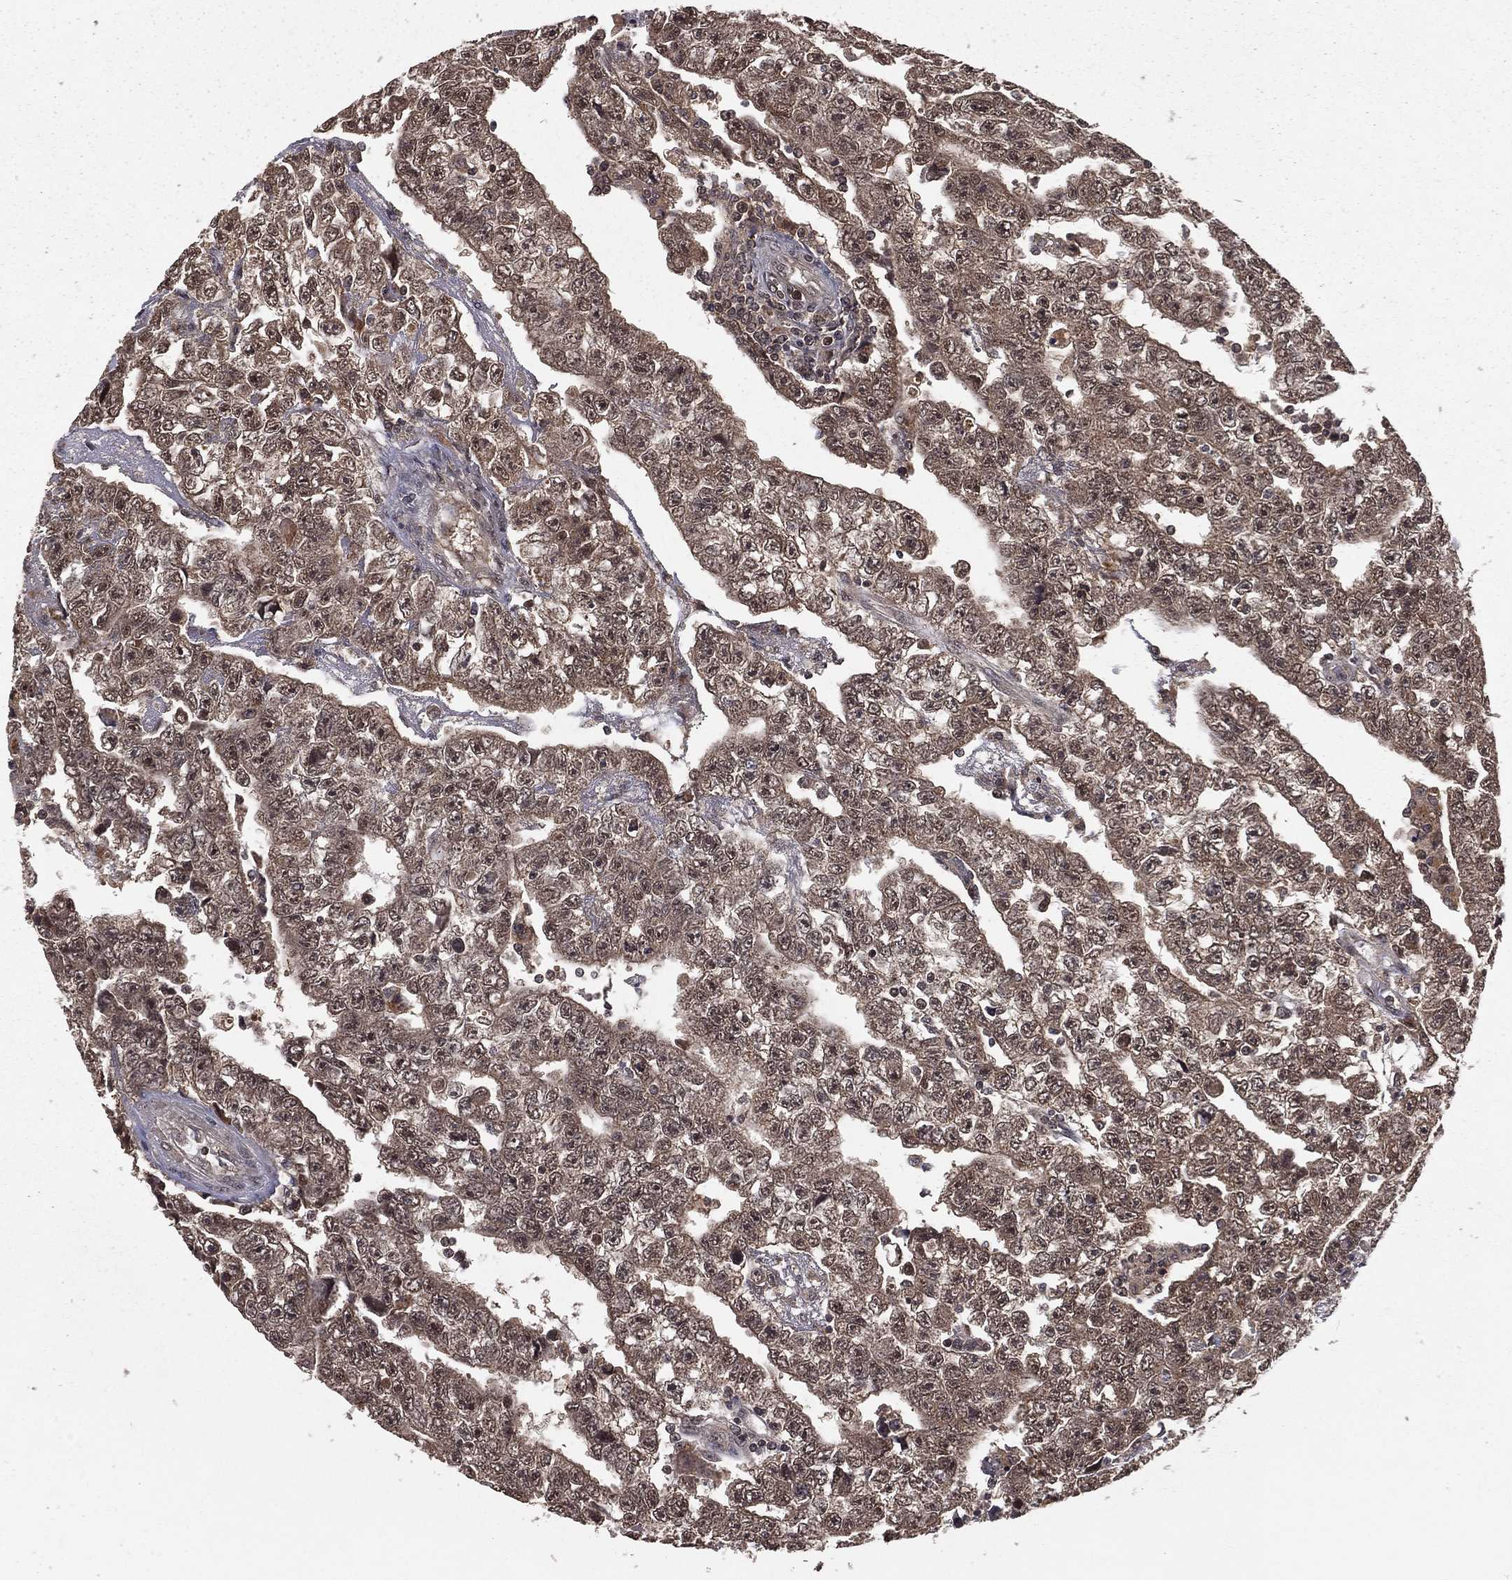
{"staining": {"intensity": "weak", "quantity": ">75%", "location": "cytoplasmic/membranous"}, "tissue": "testis cancer", "cell_type": "Tumor cells", "image_type": "cancer", "snomed": [{"axis": "morphology", "description": "Carcinoma, Embryonal, NOS"}, {"axis": "topography", "description": "Testis"}], "caption": "Embryonal carcinoma (testis) stained for a protein (brown) shows weak cytoplasmic/membranous positive staining in approximately >75% of tumor cells.", "gene": "ZDHHC15", "patient": {"sex": "male", "age": 25}}